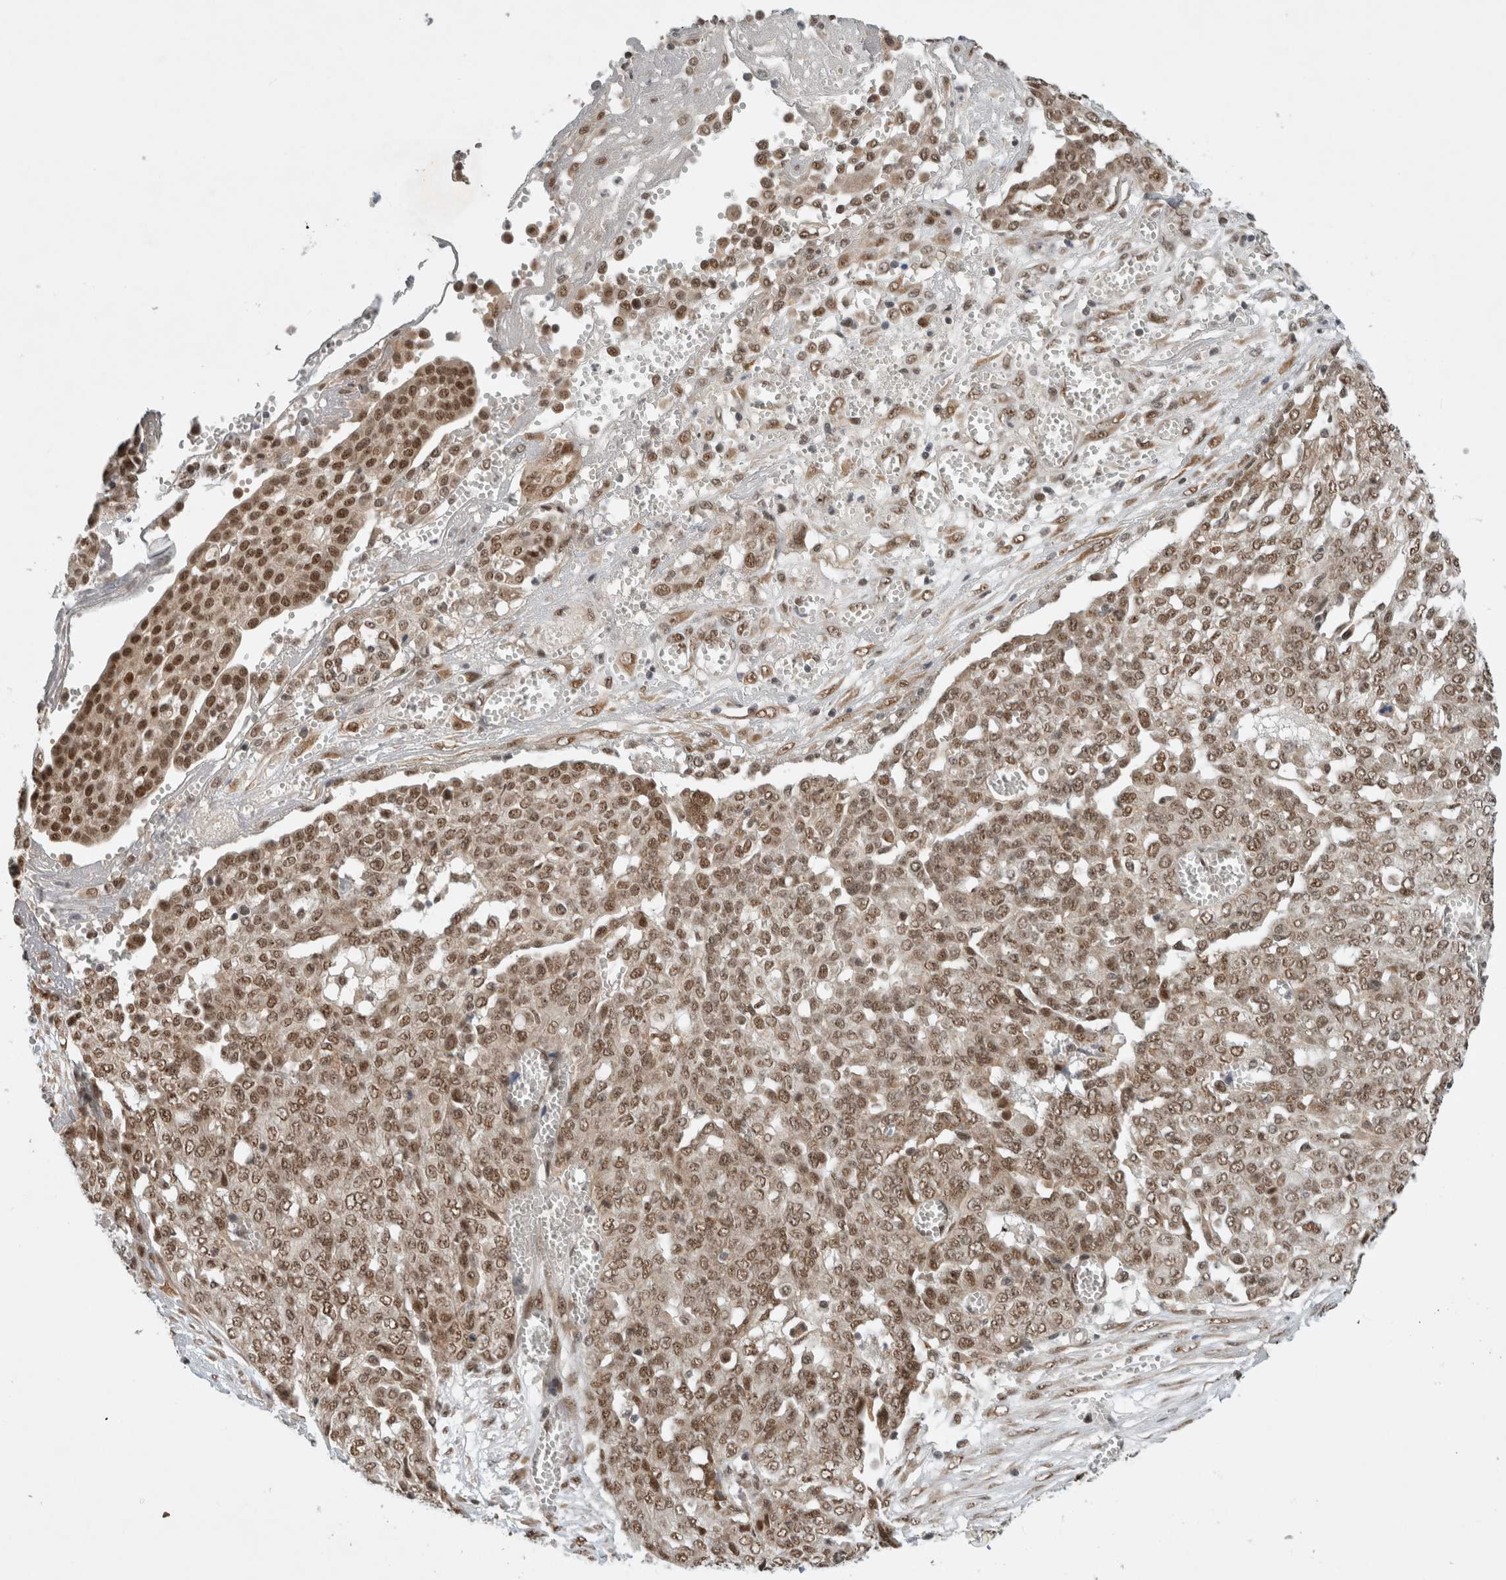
{"staining": {"intensity": "moderate", "quantity": ">75%", "location": "nuclear"}, "tissue": "ovarian cancer", "cell_type": "Tumor cells", "image_type": "cancer", "snomed": [{"axis": "morphology", "description": "Cystadenocarcinoma, serous, NOS"}, {"axis": "topography", "description": "Soft tissue"}, {"axis": "topography", "description": "Ovary"}], "caption": "There is medium levels of moderate nuclear expression in tumor cells of ovarian cancer, as demonstrated by immunohistochemical staining (brown color).", "gene": "NCAPG2", "patient": {"sex": "female", "age": 57}}